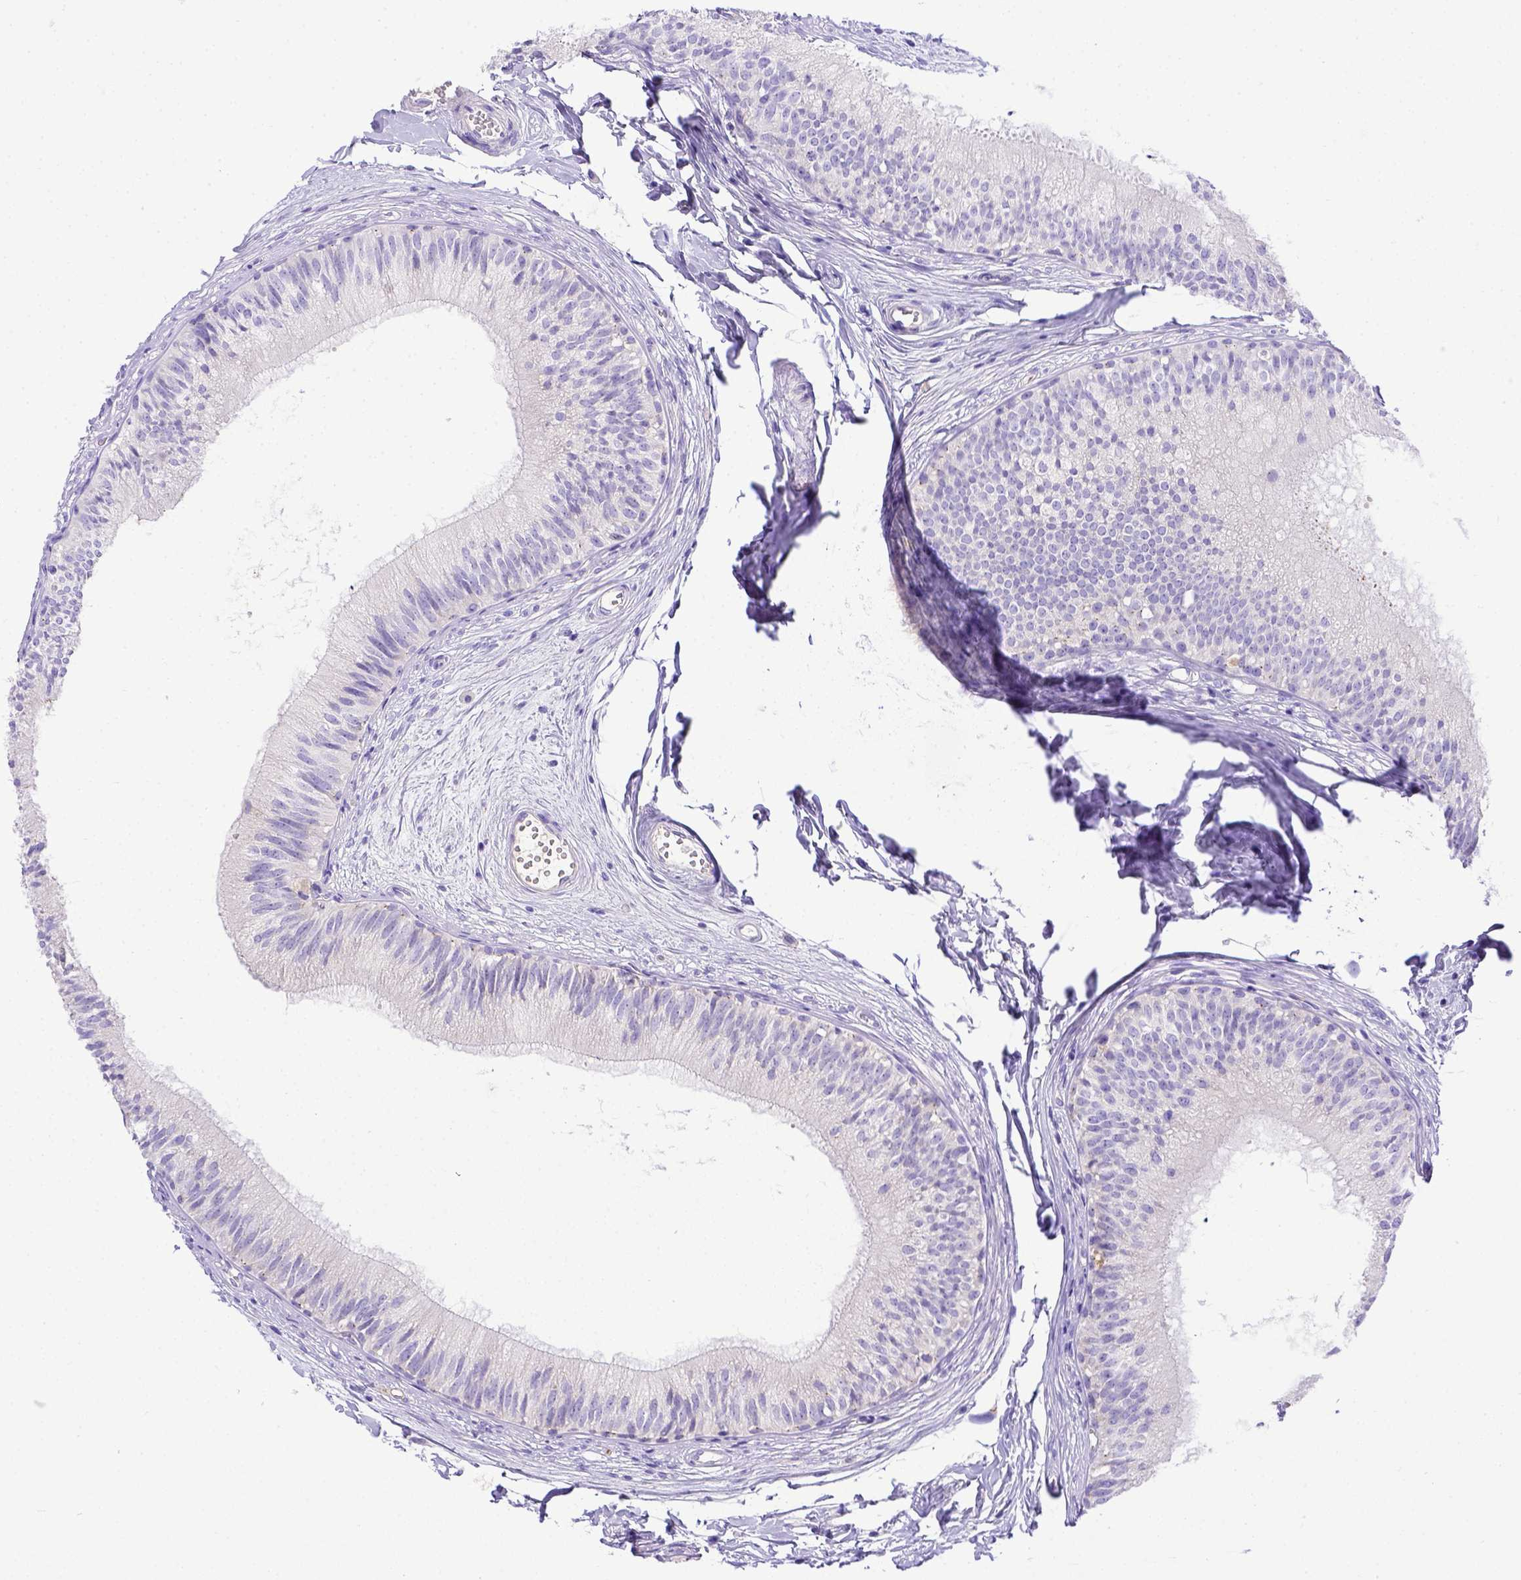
{"staining": {"intensity": "negative", "quantity": "none", "location": "none"}, "tissue": "epididymis", "cell_type": "Glandular cells", "image_type": "normal", "snomed": [{"axis": "morphology", "description": "Normal tissue, NOS"}, {"axis": "topography", "description": "Epididymis"}], "caption": "IHC of unremarkable epididymis shows no expression in glandular cells. The staining is performed using DAB brown chromogen with nuclei counter-stained in using hematoxylin.", "gene": "CFAP300", "patient": {"sex": "male", "age": 29}}